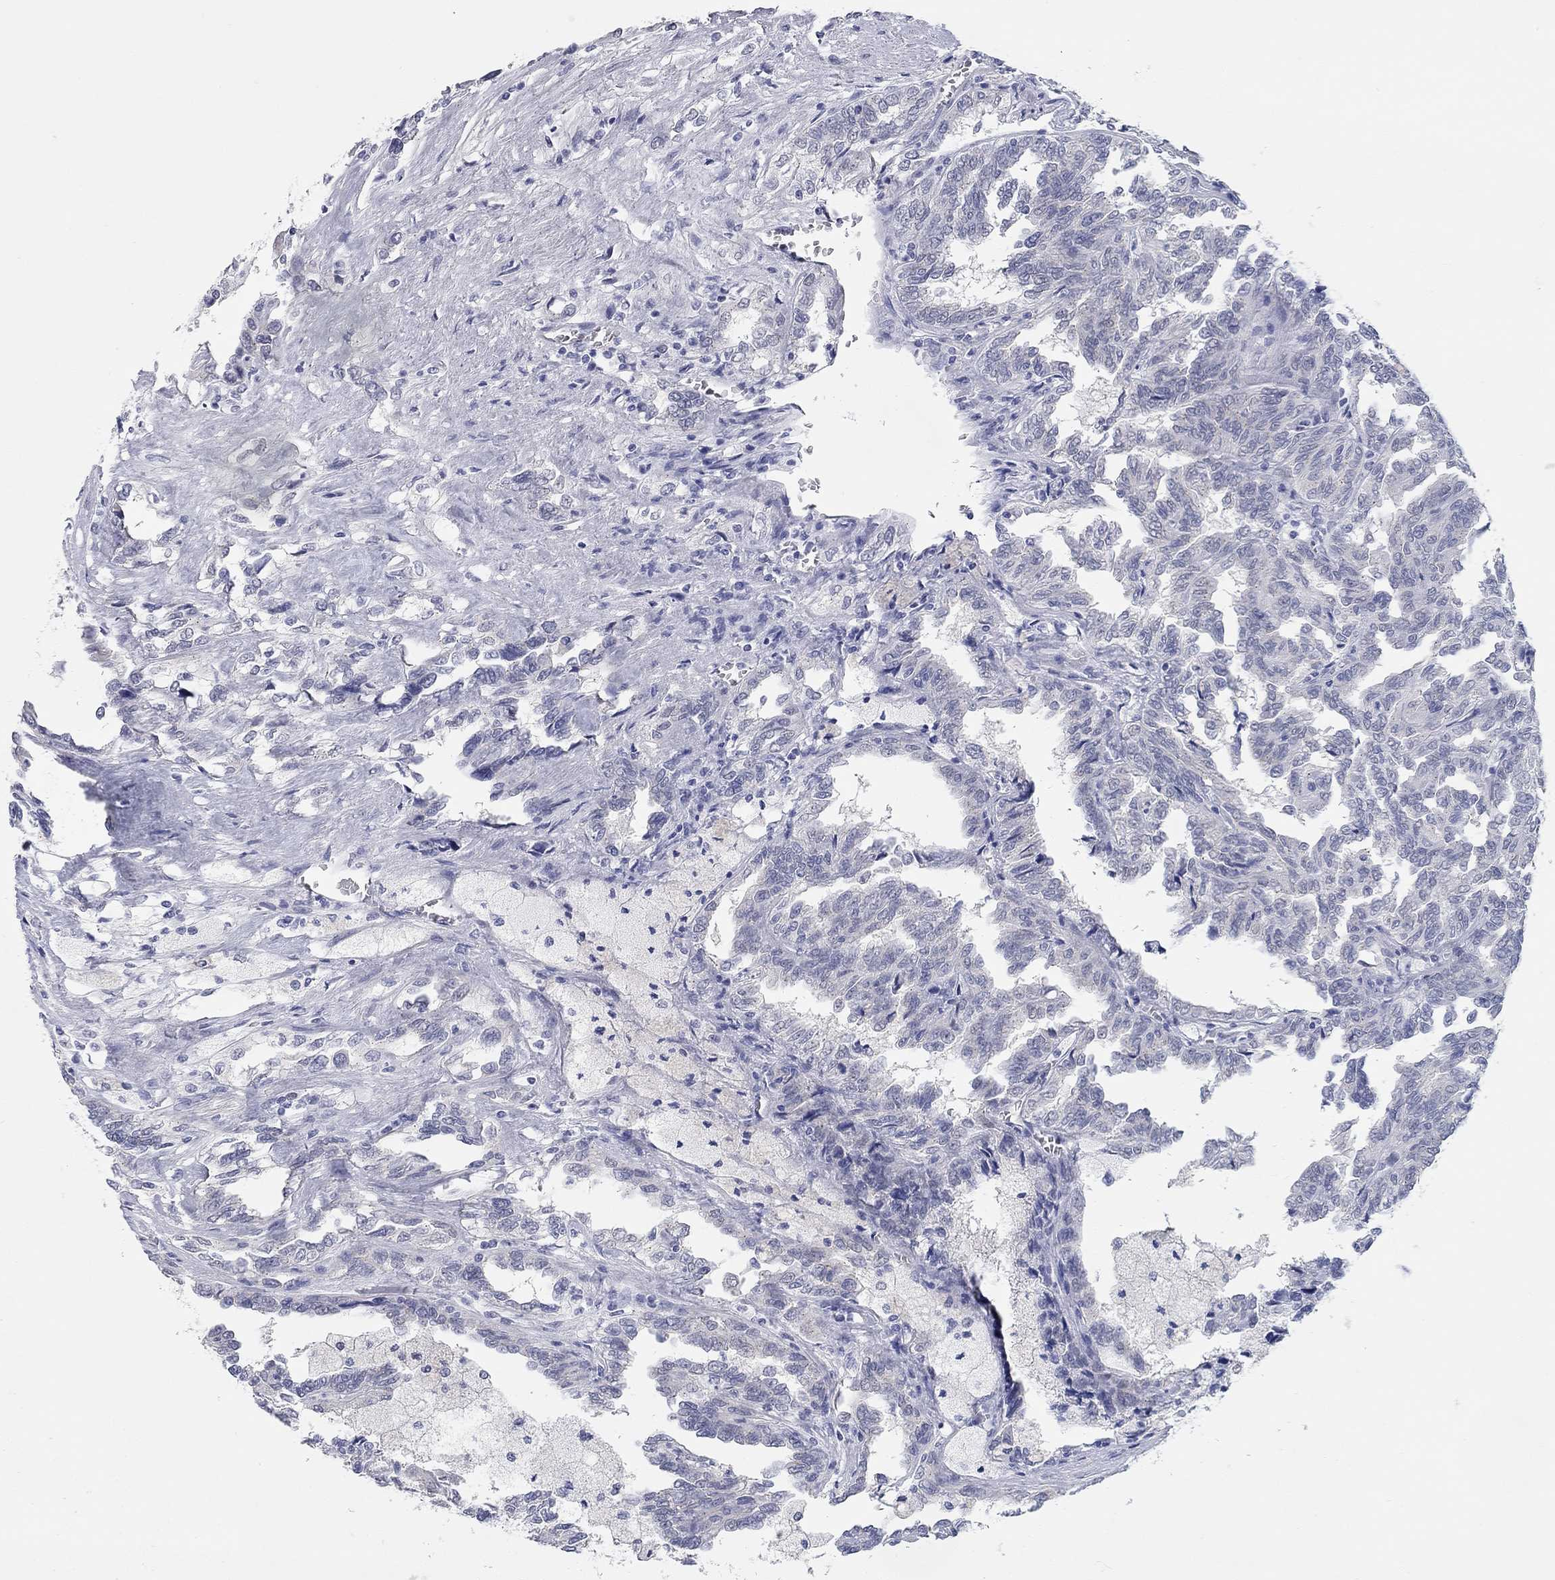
{"staining": {"intensity": "negative", "quantity": "none", "location": "none"}, "tissue": "renal cancer", "cell_type": "Tumor cells", "image_type": "cancer", "snomed": [{"axis": "morphology", "description": "Adenocarcinoma, NOS"}, {"axis": "topography", "description": "Kidney"}], "caption": "DAB (3,3'-diaminobenzidine) immunohistochemical staining of adenocarcinoma (renal) exhibits no significant positivity in tumor cells.", "gene": "WASF3", "patient": {"sex": "male", "age": 79}}